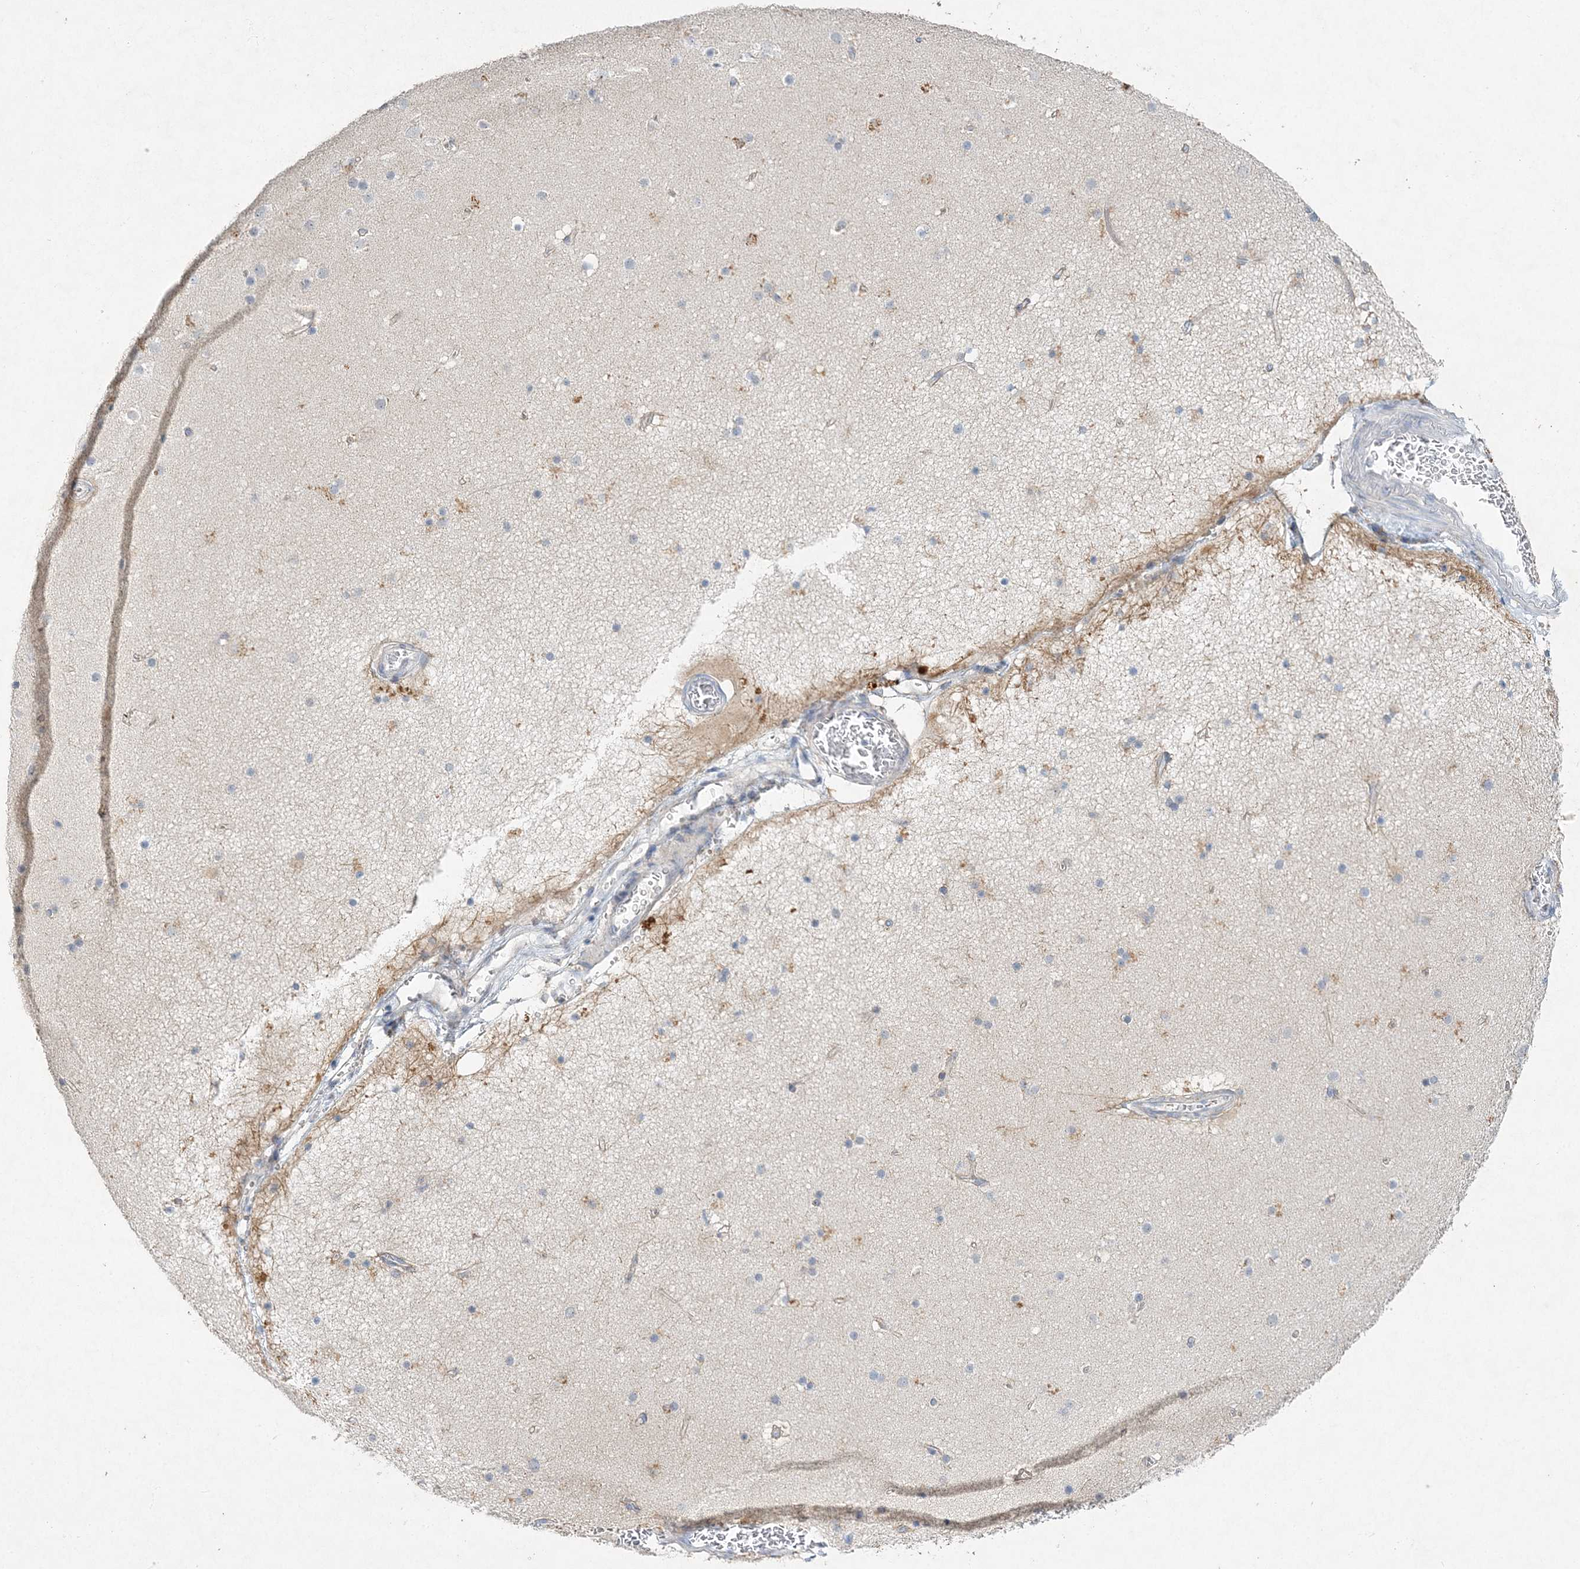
{"staining": {"intensity": "negative", "quantity": "none", "location": "none"}, "tissue": "cerebral cortex", "cell_type": "Endothelial cells", "image_type": "normal", "snomed": [{"axis": "morphology", "description": "Normal tissue, NOS"}, {"axis": "topography", "description": "Cerebral cortex"}], "caption": "IHC image of normal cerebral cortex: cerebral cortex stained with DAB reveals no significant protein expression in endothelial cells.", "gene": "MAT2B", "patient": {"sex": "male", "age": 57}}